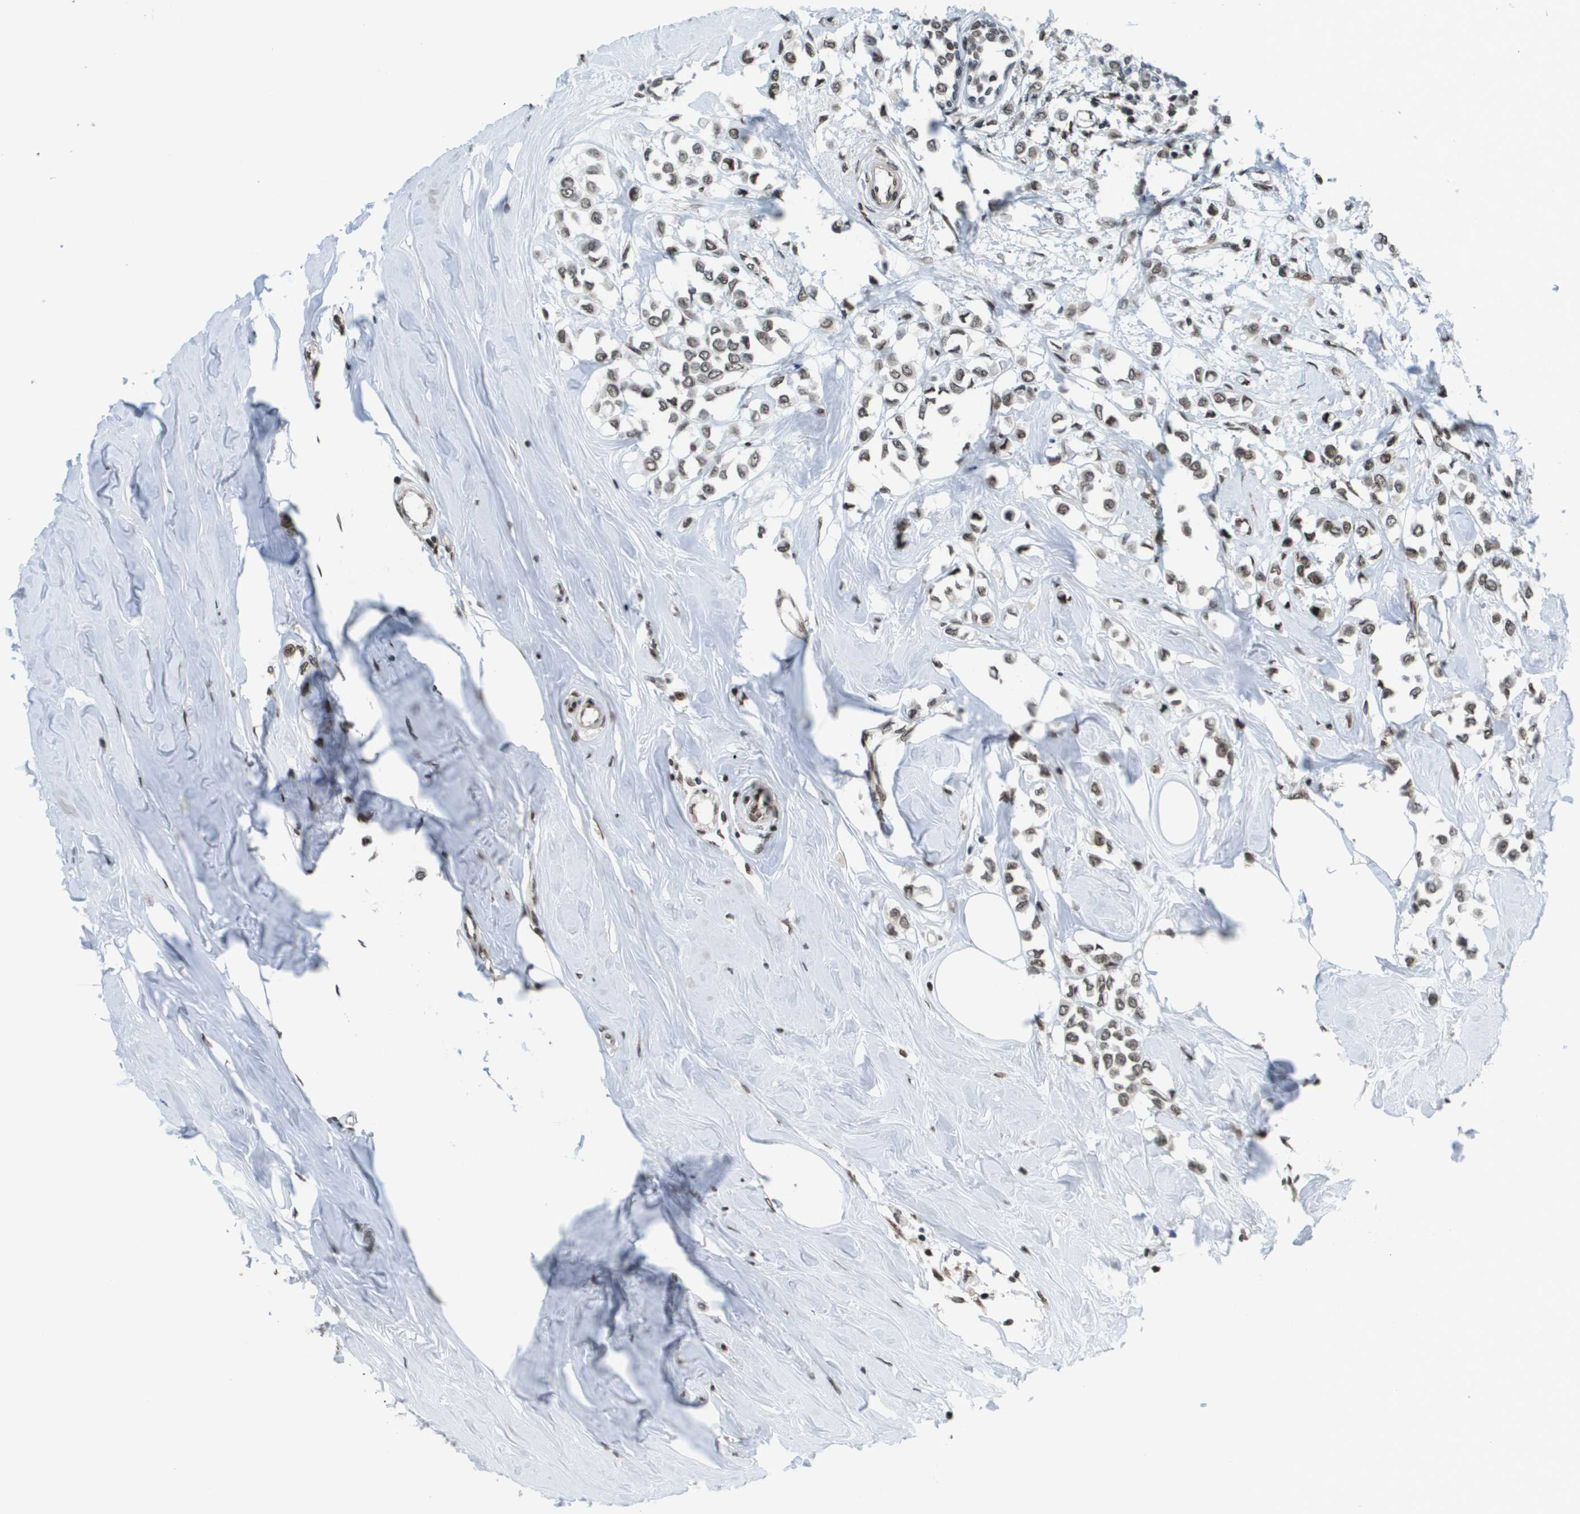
{"staining": {"intensity": "weak", "quantity": ">75%", "location": "nuclear"}, "tissue": "breast cancer", "cell_type": "Tumor cells", "image_type": "cancer", "snomed": [{"axis": "morphology", "description": "Lobular carcinoma"}, {"axis": "topography", "description": "Breast"}], "caption": "Immunohistochemical staining of breast lobular carcinoma shows weak nuclear protein expression in about >75% of tumor cells.", "gene": "RECQL4", "patient": {"sex": "female", "age": 51}}